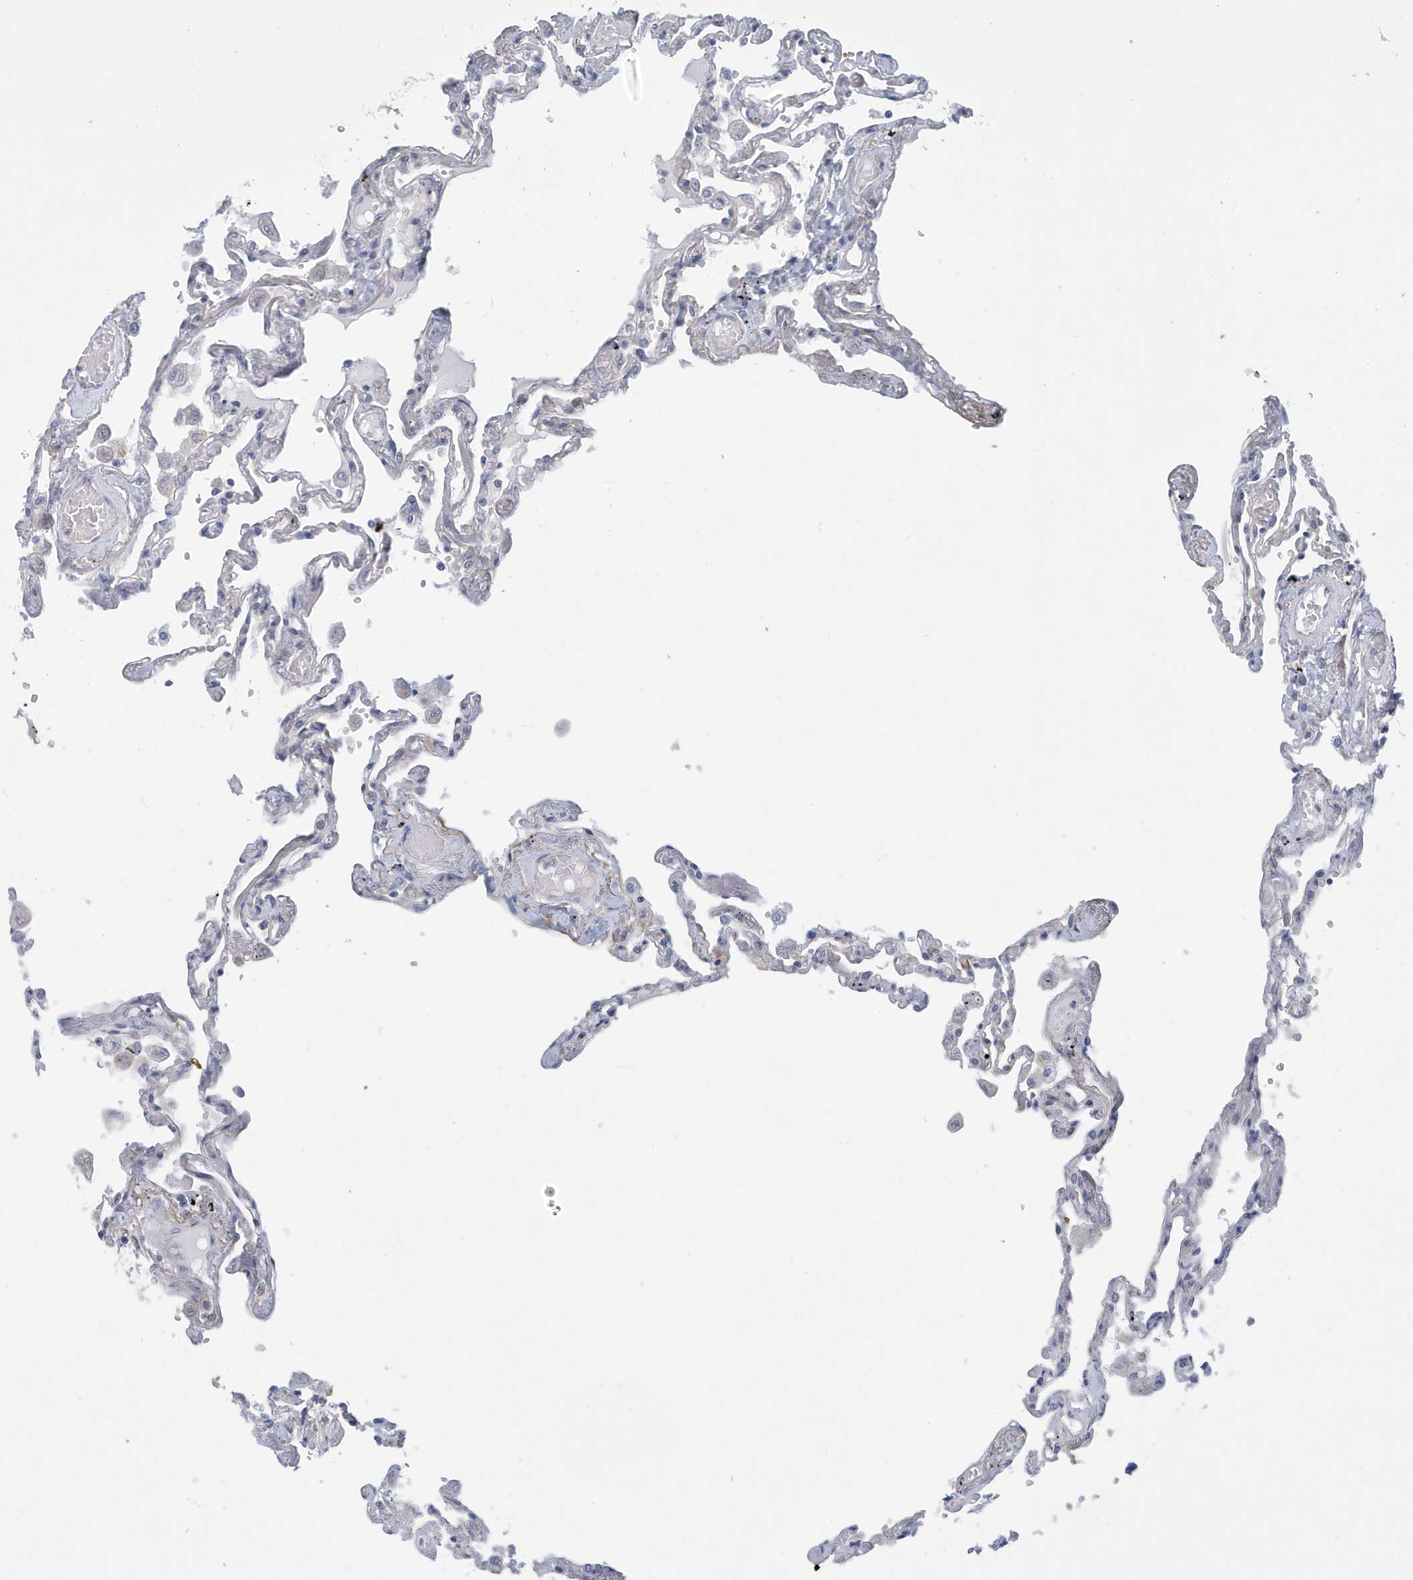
{"staining": {"intensity": "negative", "quantity": "none", "location": "none"}, "tissue": "lung", "cell_type": "Alveolar cells", "image_type": "normal", "snomed": [{"axis": "morphology", "description": "Normal tissue, NOS"}, {"axis": "topography", "description": "Lung"}], "caption": "This image is of unremarkable lung stained with IHC to label a protein in brown with the nuclei are counter-stained blue. There is no expression in alveolar cells.", "gene": "VTA1", "patient": {"sex": "female", "age": 67}}